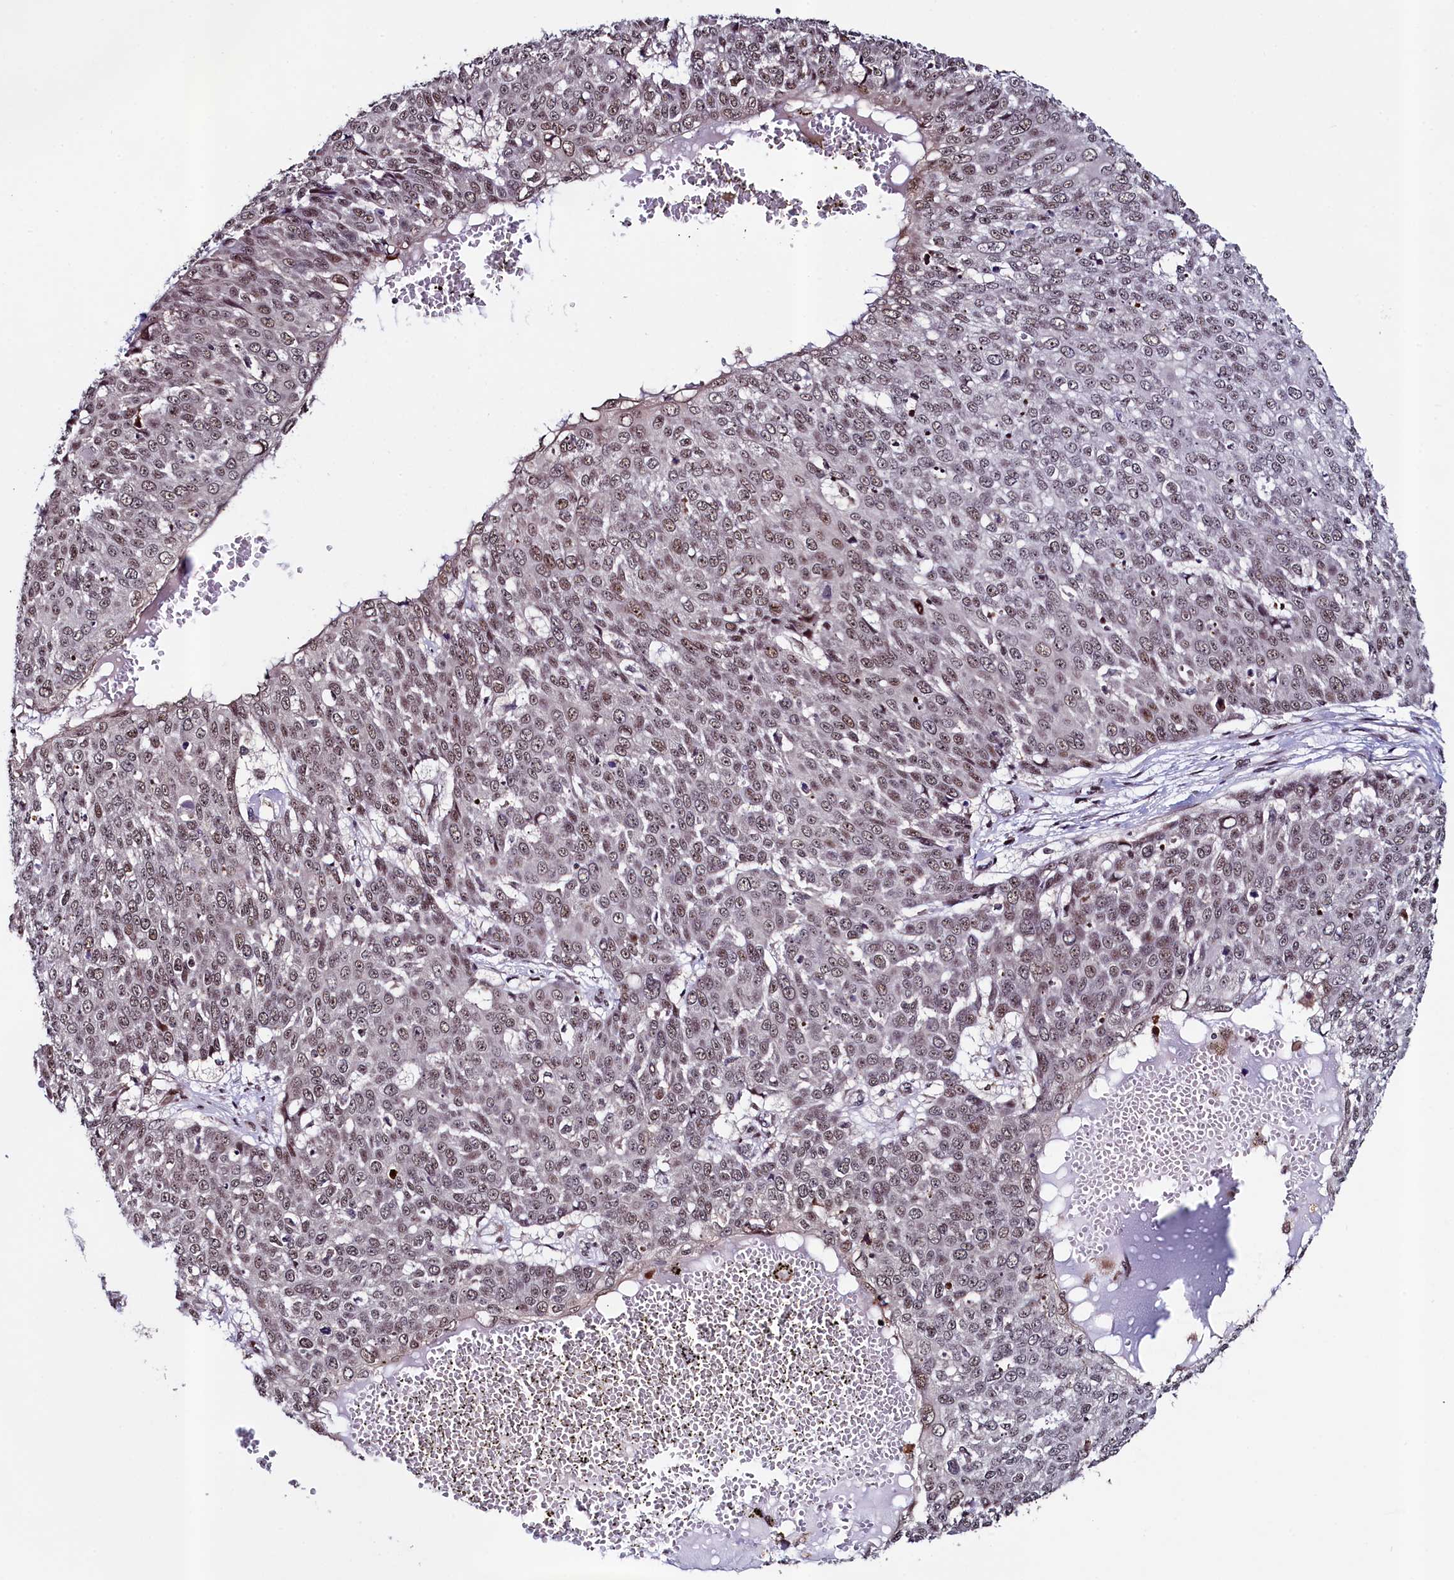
{"staining": {"intensity": "weak", "quantity": ">75%", "location": "nuclear"}, "tissue": "skin cancer", "cell_type": "Tumor cells", "image_type": "cancer", "snomed": [{"axis": "morphology", "description": "Squamous cell carcinoma, NOS"}, {"axis": "topography", "description": "Skin"}], "caption": "Approximately >75% of tumor cells in skin squamous cell carcinoma display weak nuclear protein positivity as visualized by brown immunohistochemical staining.", "gene": "LEO1", "patient": {"sex": "male", "age": 71}}